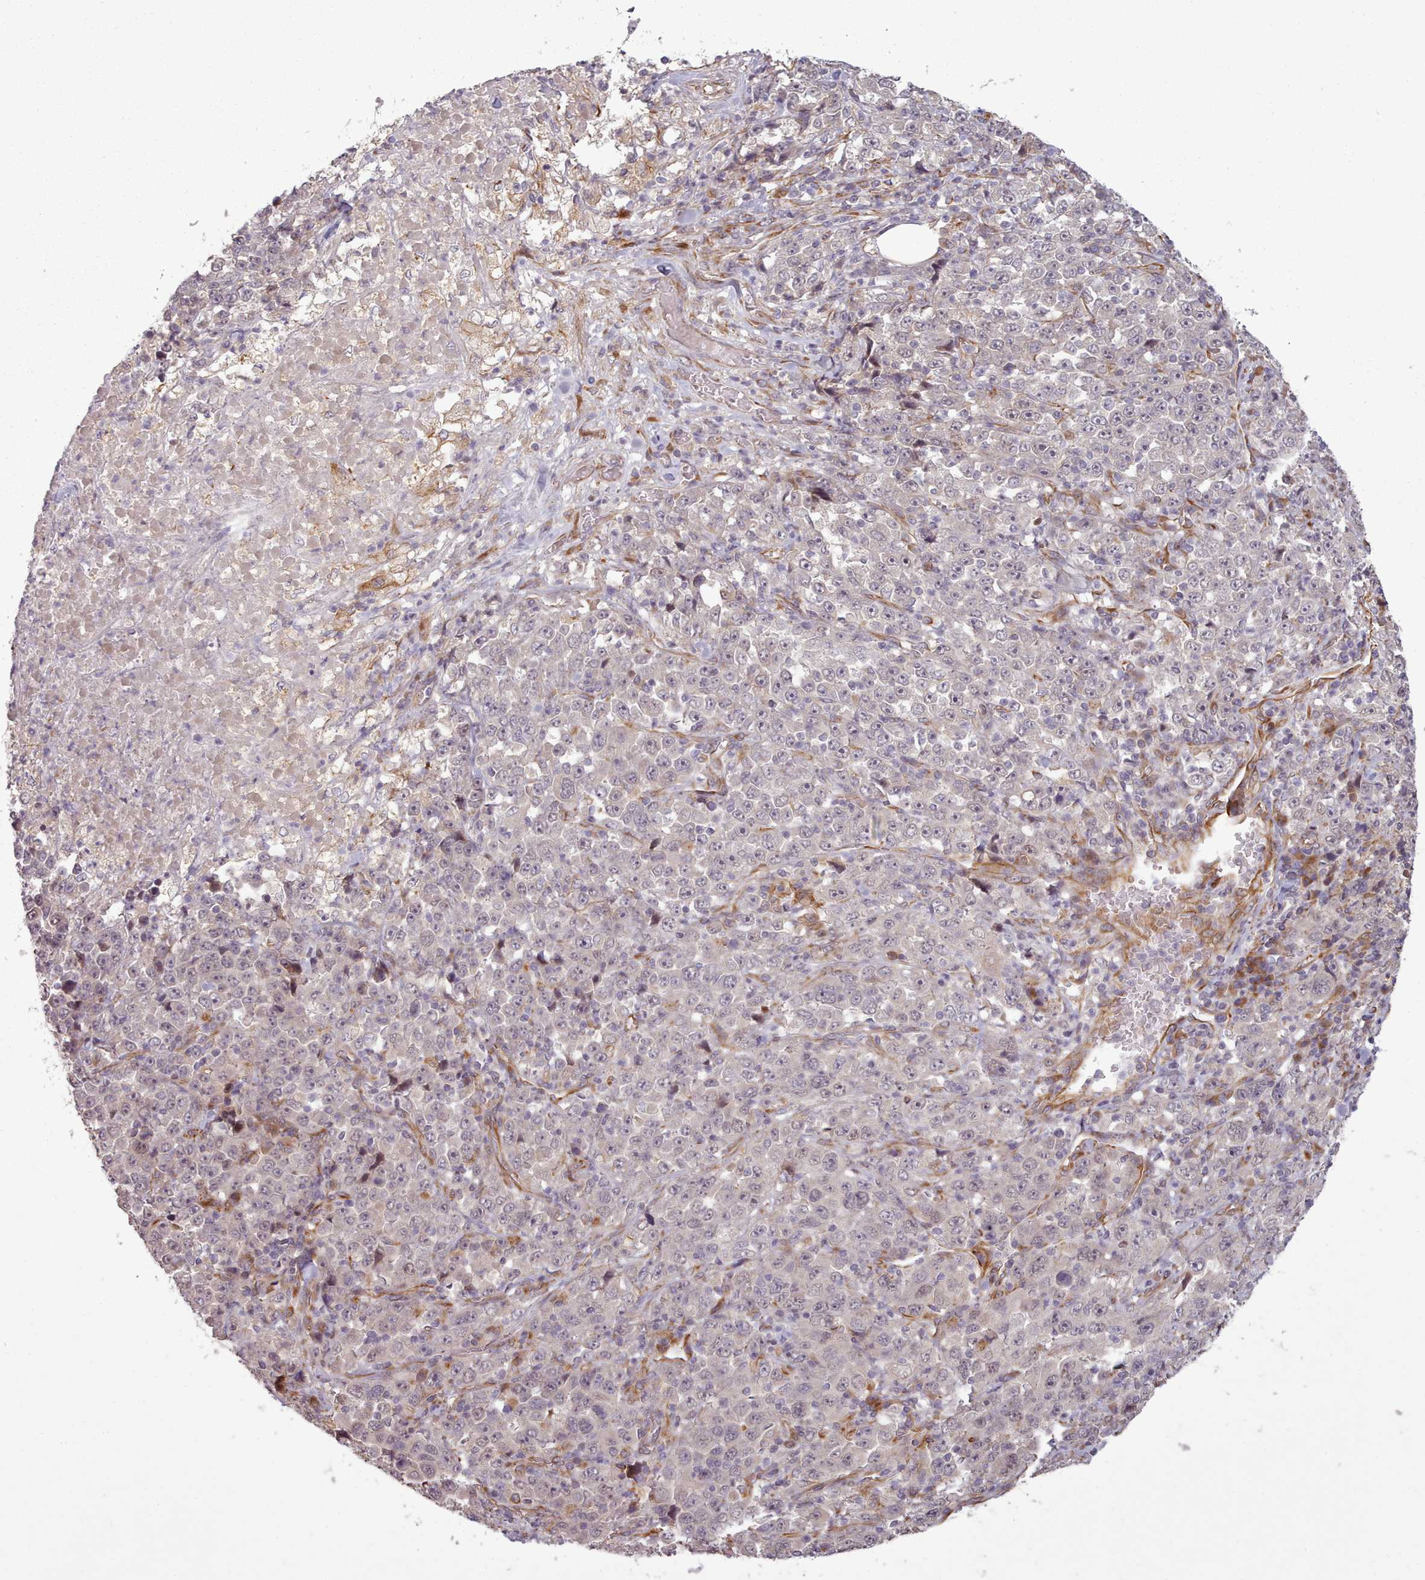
{"staining": {"intensity": "negative", "quantity": "none", "location": "none"}, "tissue": "stomach cancer", "cell_type": "Tumor cells", "image_type": "cancer", "snomed": [{"axis": "morphology", "description": "Normal tissue, NOS"}, {"axis": "morphology", "description": "Adenocarcinoma, NOS"}, {"axis": "topography", "description": "Stomach, upper"}, {"axis": "topography", "description": "Stomach"}], "caption": "This photomicrograph is of stomach cancer (adenocarcinoma) stained with immunohistochemistry (IHC) to label a protein in brown with the nuclei are counter-stained blue. There is no staining in tumor cells.", "gene": "GBGT1", "patient": {"sex": "male", "age": 59}}